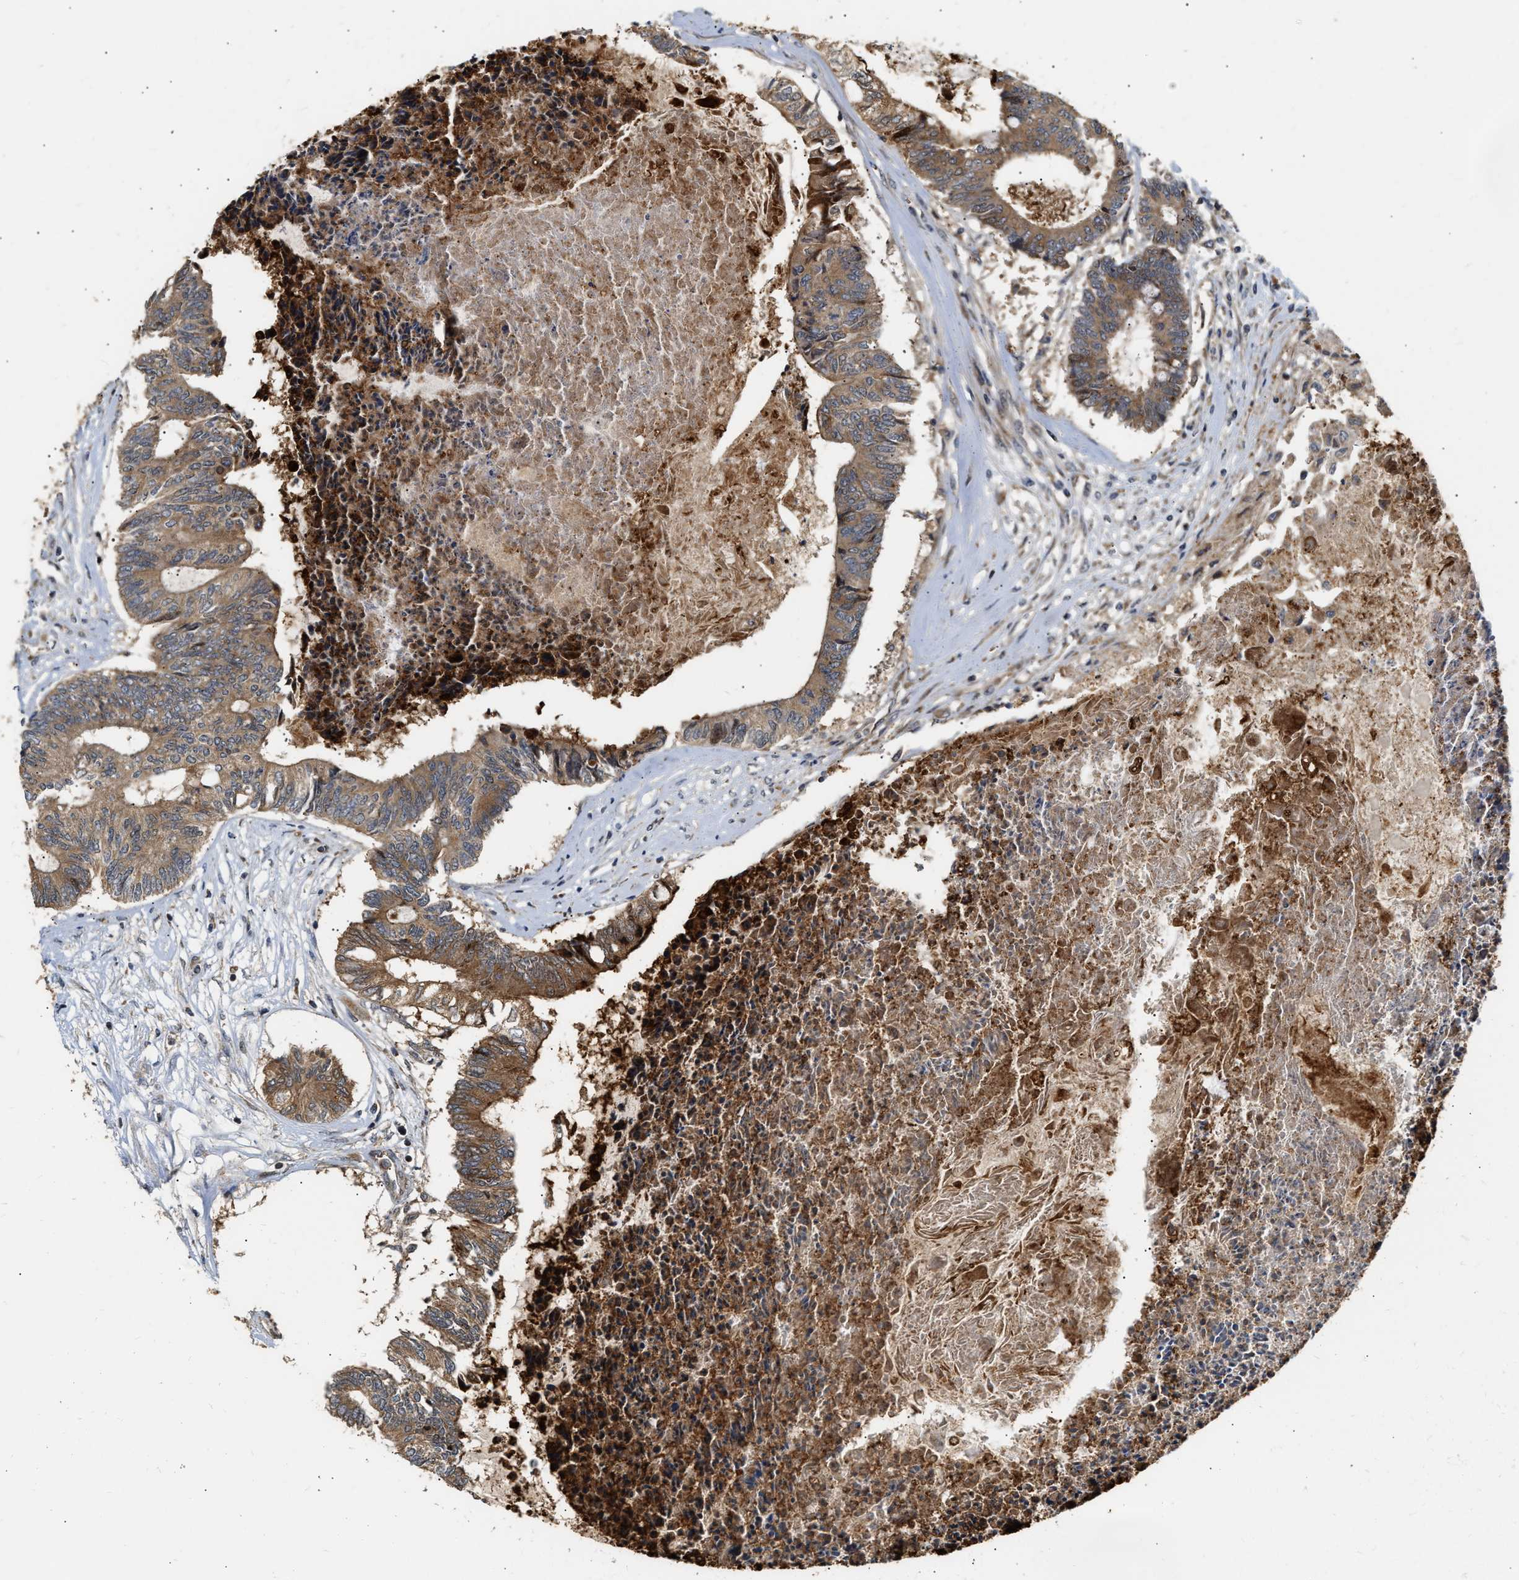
{"staining": {"intensity": "moderate", "quantity": ">75%", "location": "cytoplasmic/membranous"}, "tissue": "colorectal cancer", "cell_type": "Tumor cells", "image_type": "cancer", "snomed": [{"axis": "morphology", "description": "Adenocarcinoma, NOS"}, {"axis": "topography", "description": "Rectum"}], "caption": "IHC (DAB (3,3'-diaminobenzidine)) staining of human colorectal cancer exhibits moderate cytoplasmic/membranous protein staining in approximately >75% of tumor cells.", "gene": "EXTL2", "patient": {"sex": "male", "age": 63}}